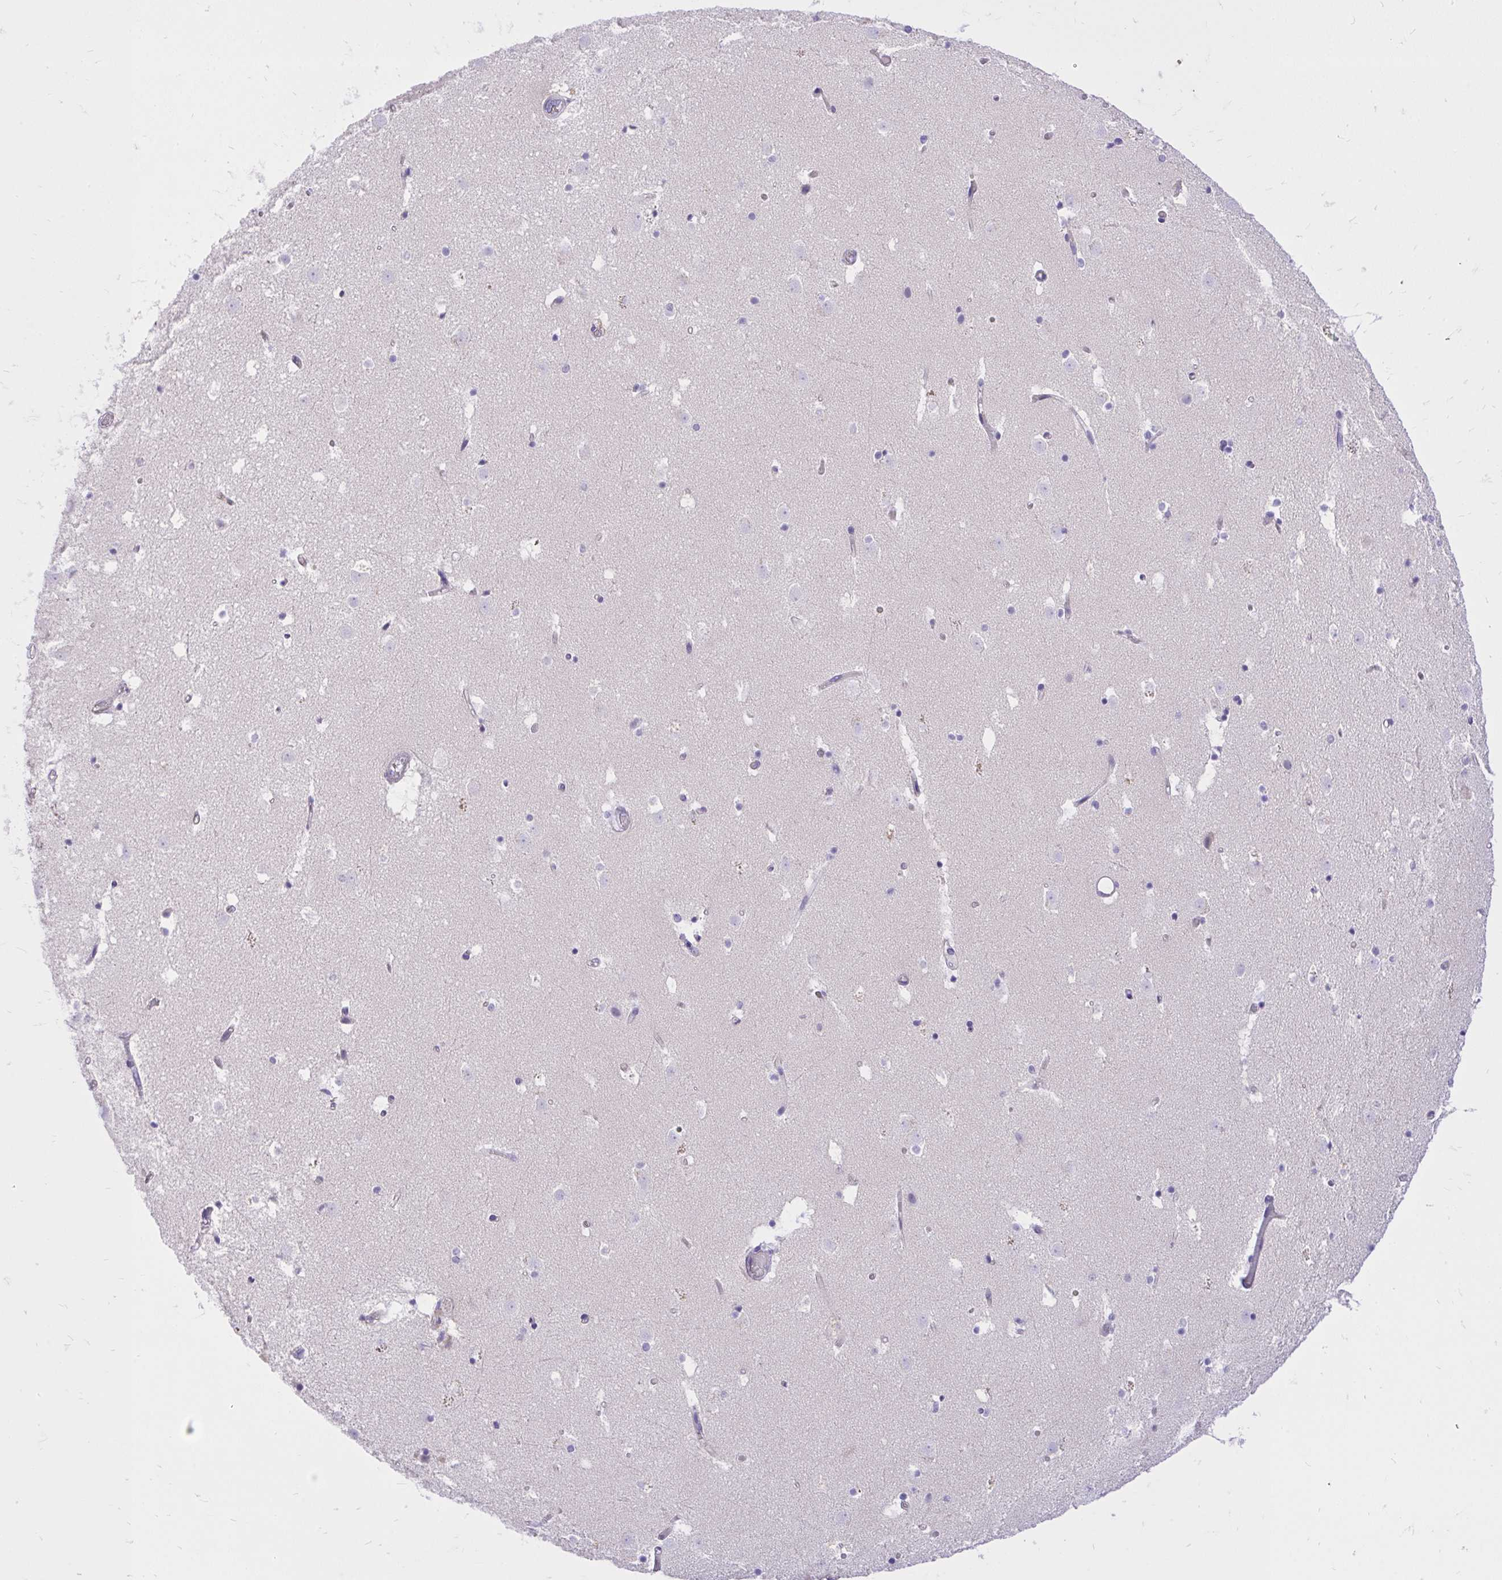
{"staining": {"intensity": "negative", "quantity": "none", "location": "none"}, "tissue": "caudate", "cell_type": "Glial cells", "image_type": "normal", "snomed": [{"axis": "morphology", "description": "Normal tissue, NOS"}, {"axis": "topography", "description": "Lateral ventricle wall"}], "caption": "This micrograph is of normal caudate stained with immunohistochemistry (IHC) to label a protein in brown with the nuclei are counter-stained blue. There is no positivity in glial cells.", "gene": "MON1A", "patient": {"sex": "male", "age": 37}}